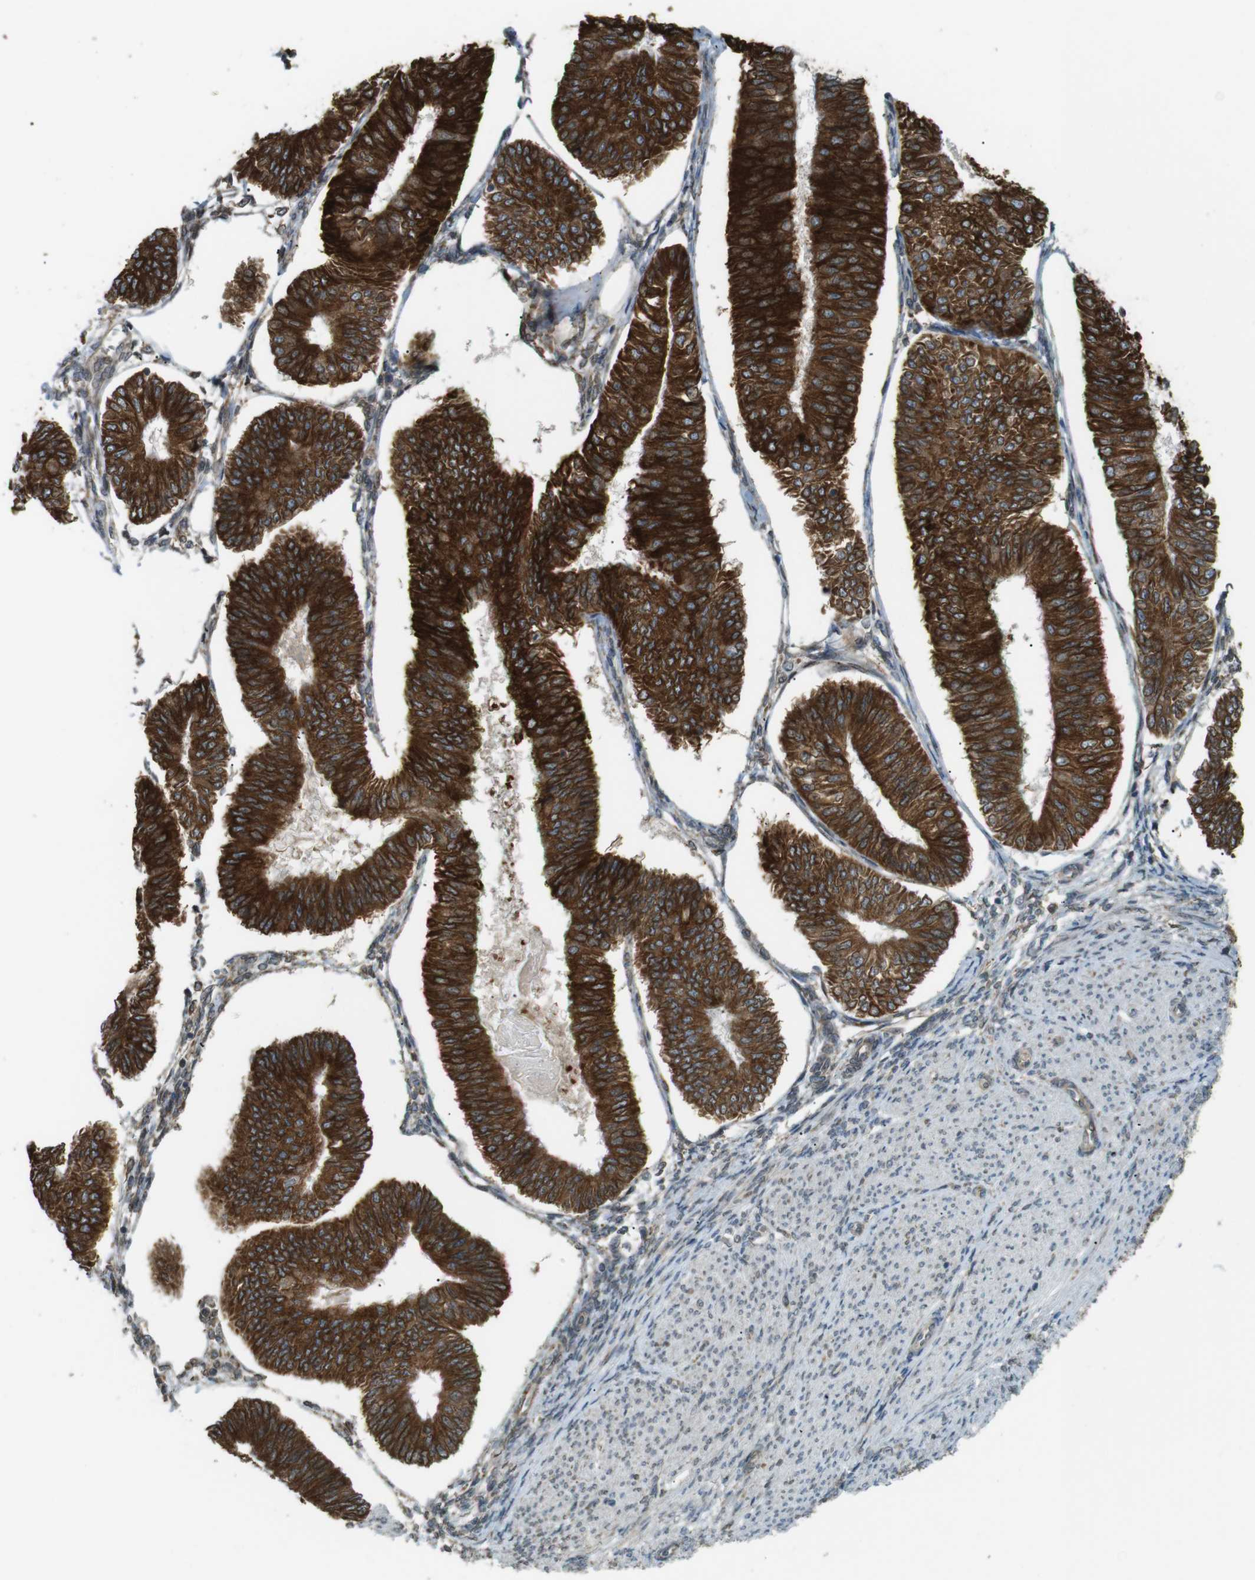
{"staining": {"intensity": "strong", "quantity": ">75%", "location": "cytoplasmic/membranous"}, "tissue": "endometrial cancer", "cell_type": "Tumor cells", "image_type": "cancer", "snomed": [{"axis": "morphology", "description": "Adenocarcinoma, NOS"}, {"axis": "topography", "description": "Endometrium"}], "caption": "Protein staining reveals strong cytoplasmic/membranous positivity in approximately >75% of tumor cells in endometrial adenocarcinoma.", "gene": "TMED4", "patient": {"sex": "female", "age": 58}}